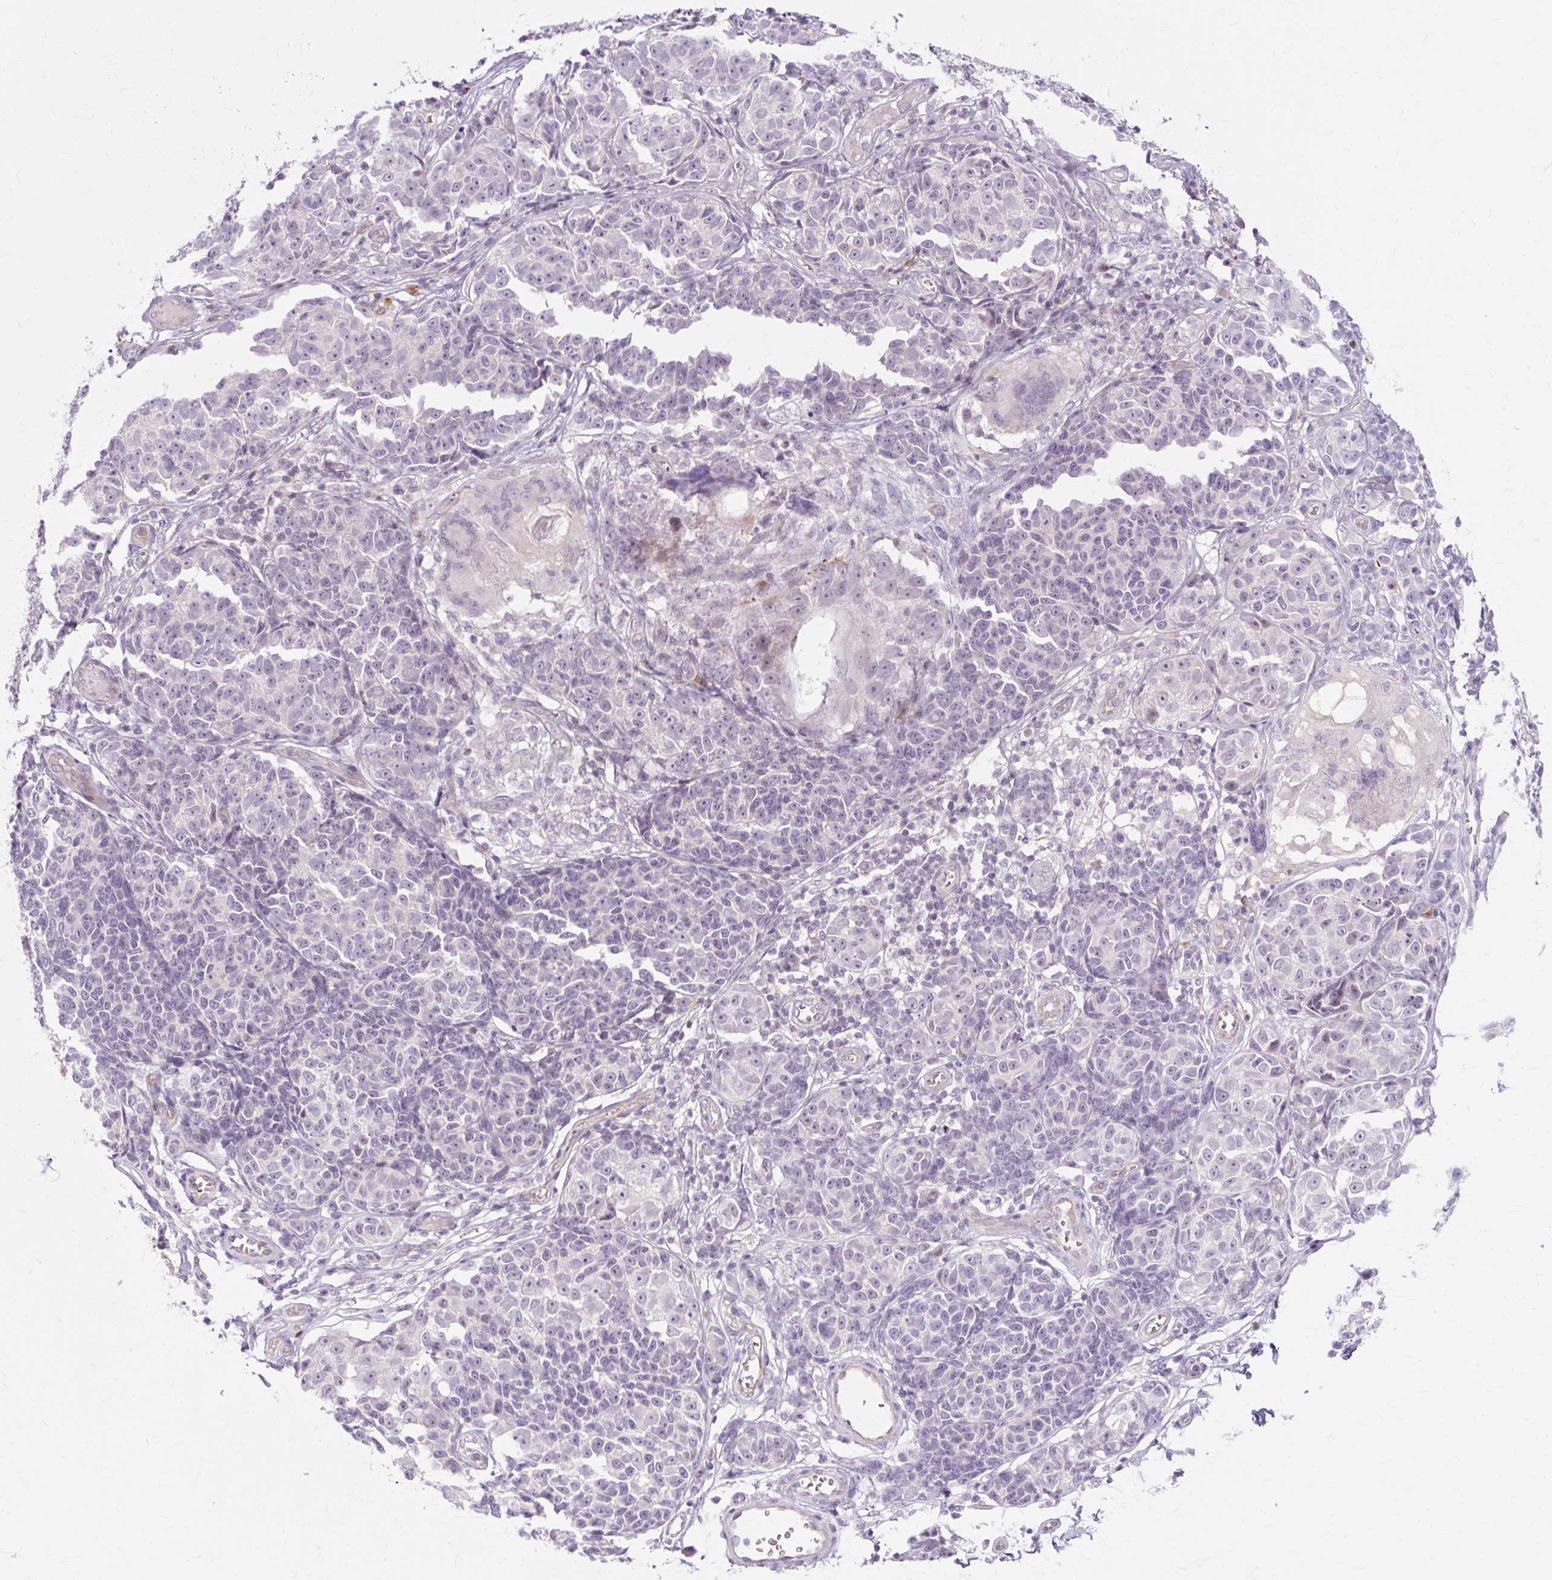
{"staining": {"intensity": "negative", "quantity": "none", "location": "none"}, "tissue": "melanoma", "cell_type": "Tumor cells", "image_type": "cancer", "snomed": [{"axis": "morphology", "description": "Malignant melanoma, NOS"}, {"axis": "topography", "description": "Skin"}], "caption": "The photomicrograph displays no significant staining in tumor cells of malignant melanoma.", "gene": "ZNF35", "patient": {"sex": "male", "age": 73}}